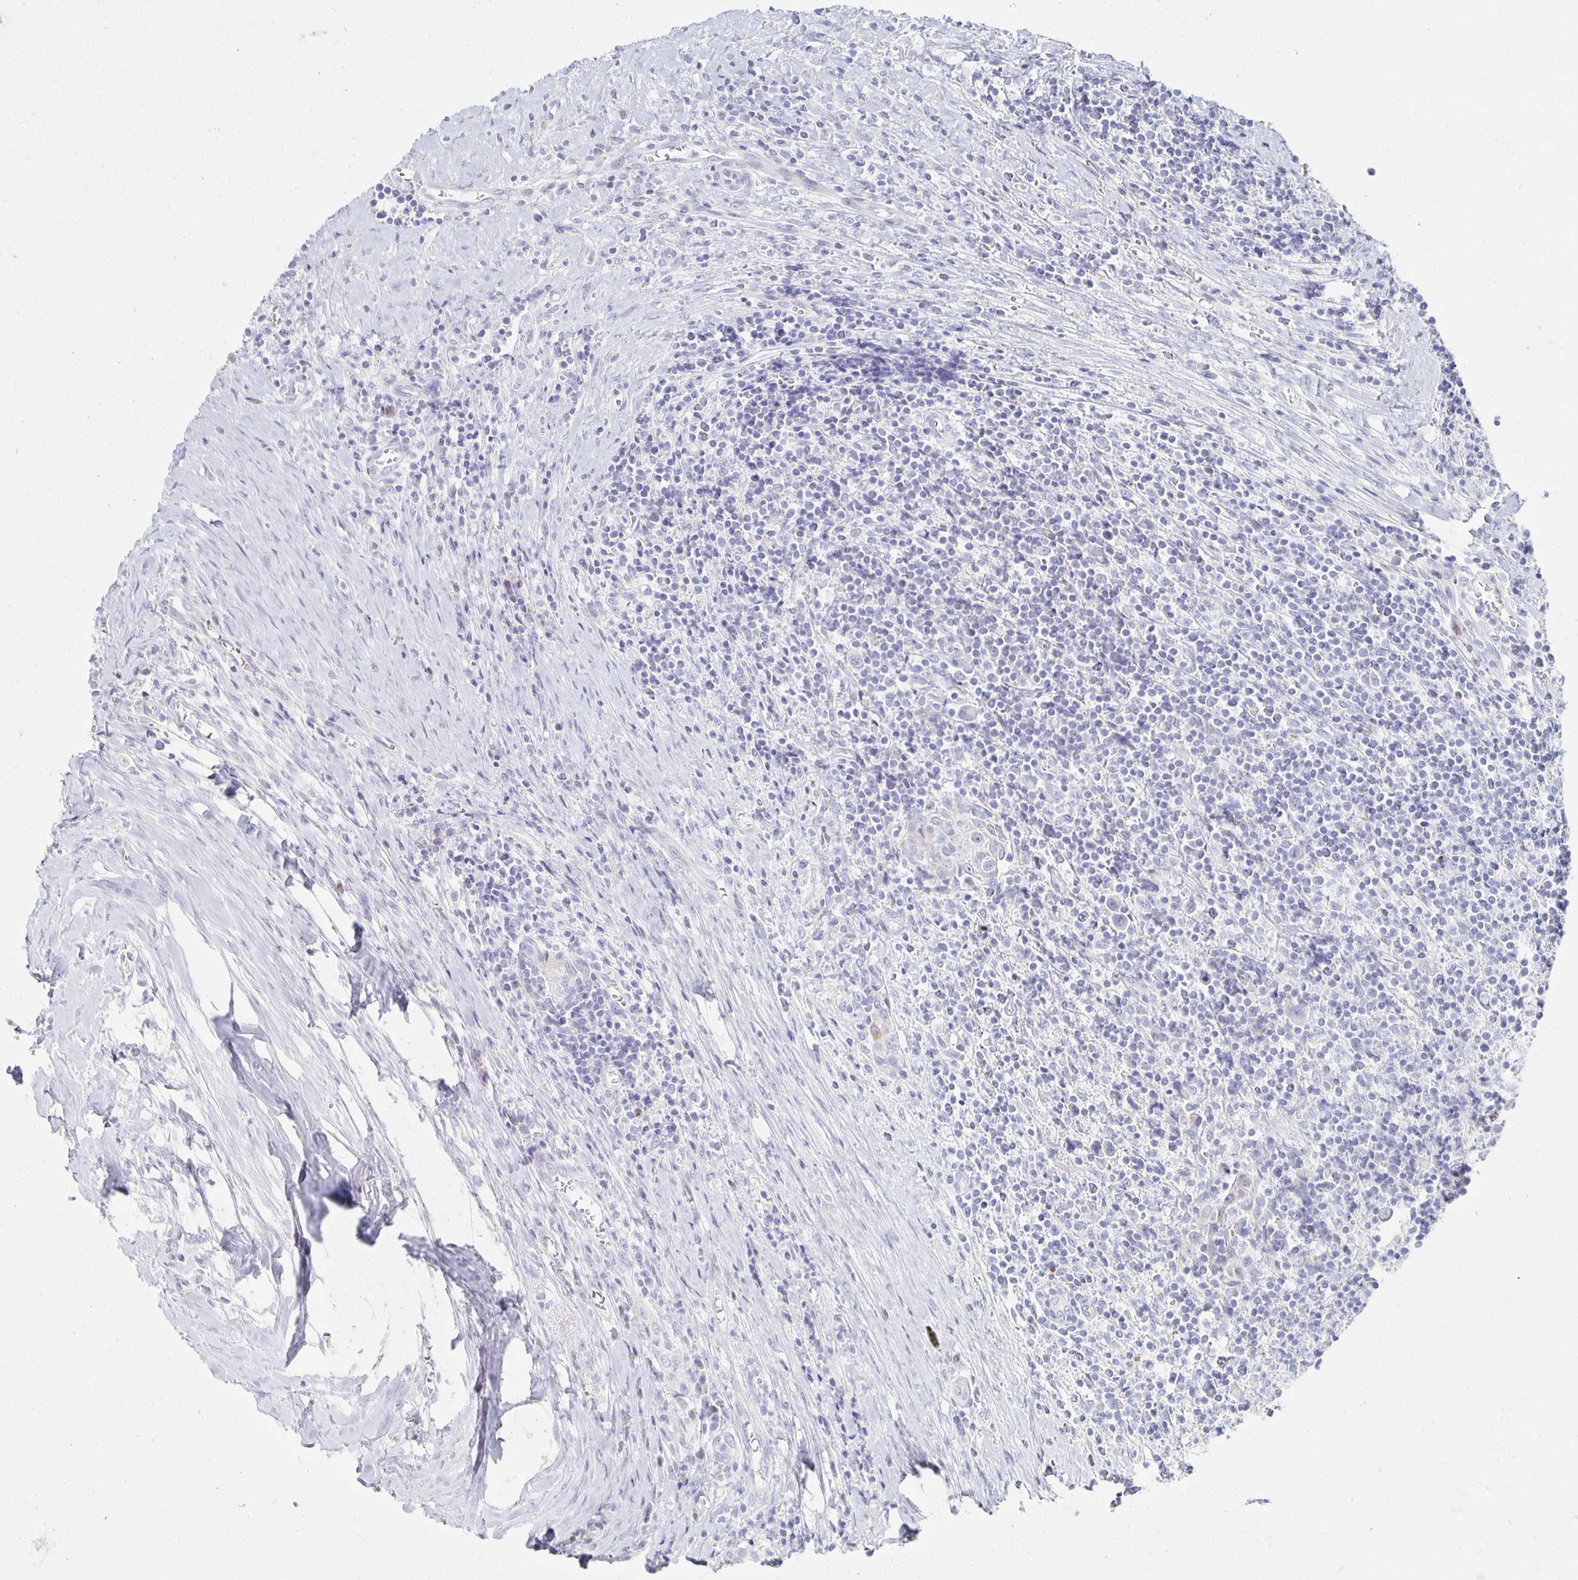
{"staining": {"intensity": "negative", "quantity": "none", "location": "none"}, "tissue": "lymphoma", "cell_type": "Tumor cells", "image_type": "cancer", "snomed": [{"axis": "morphology", "description": "Hodgkin's disease, NOS"}, {"axis": "topography", "description": "Thymus, NOS"}], "caption": "Tumor cells show no significant protein staining in lymphoma. The staining was performed using DAB (3,3'-diaminobenzidine) to visualize the protein expression in brown, while the nuclei were stained in blue with hematoxylin (Magnification: 20x).", "gene": "TEX44", "patient": {"sex": "female", "age": 17}}